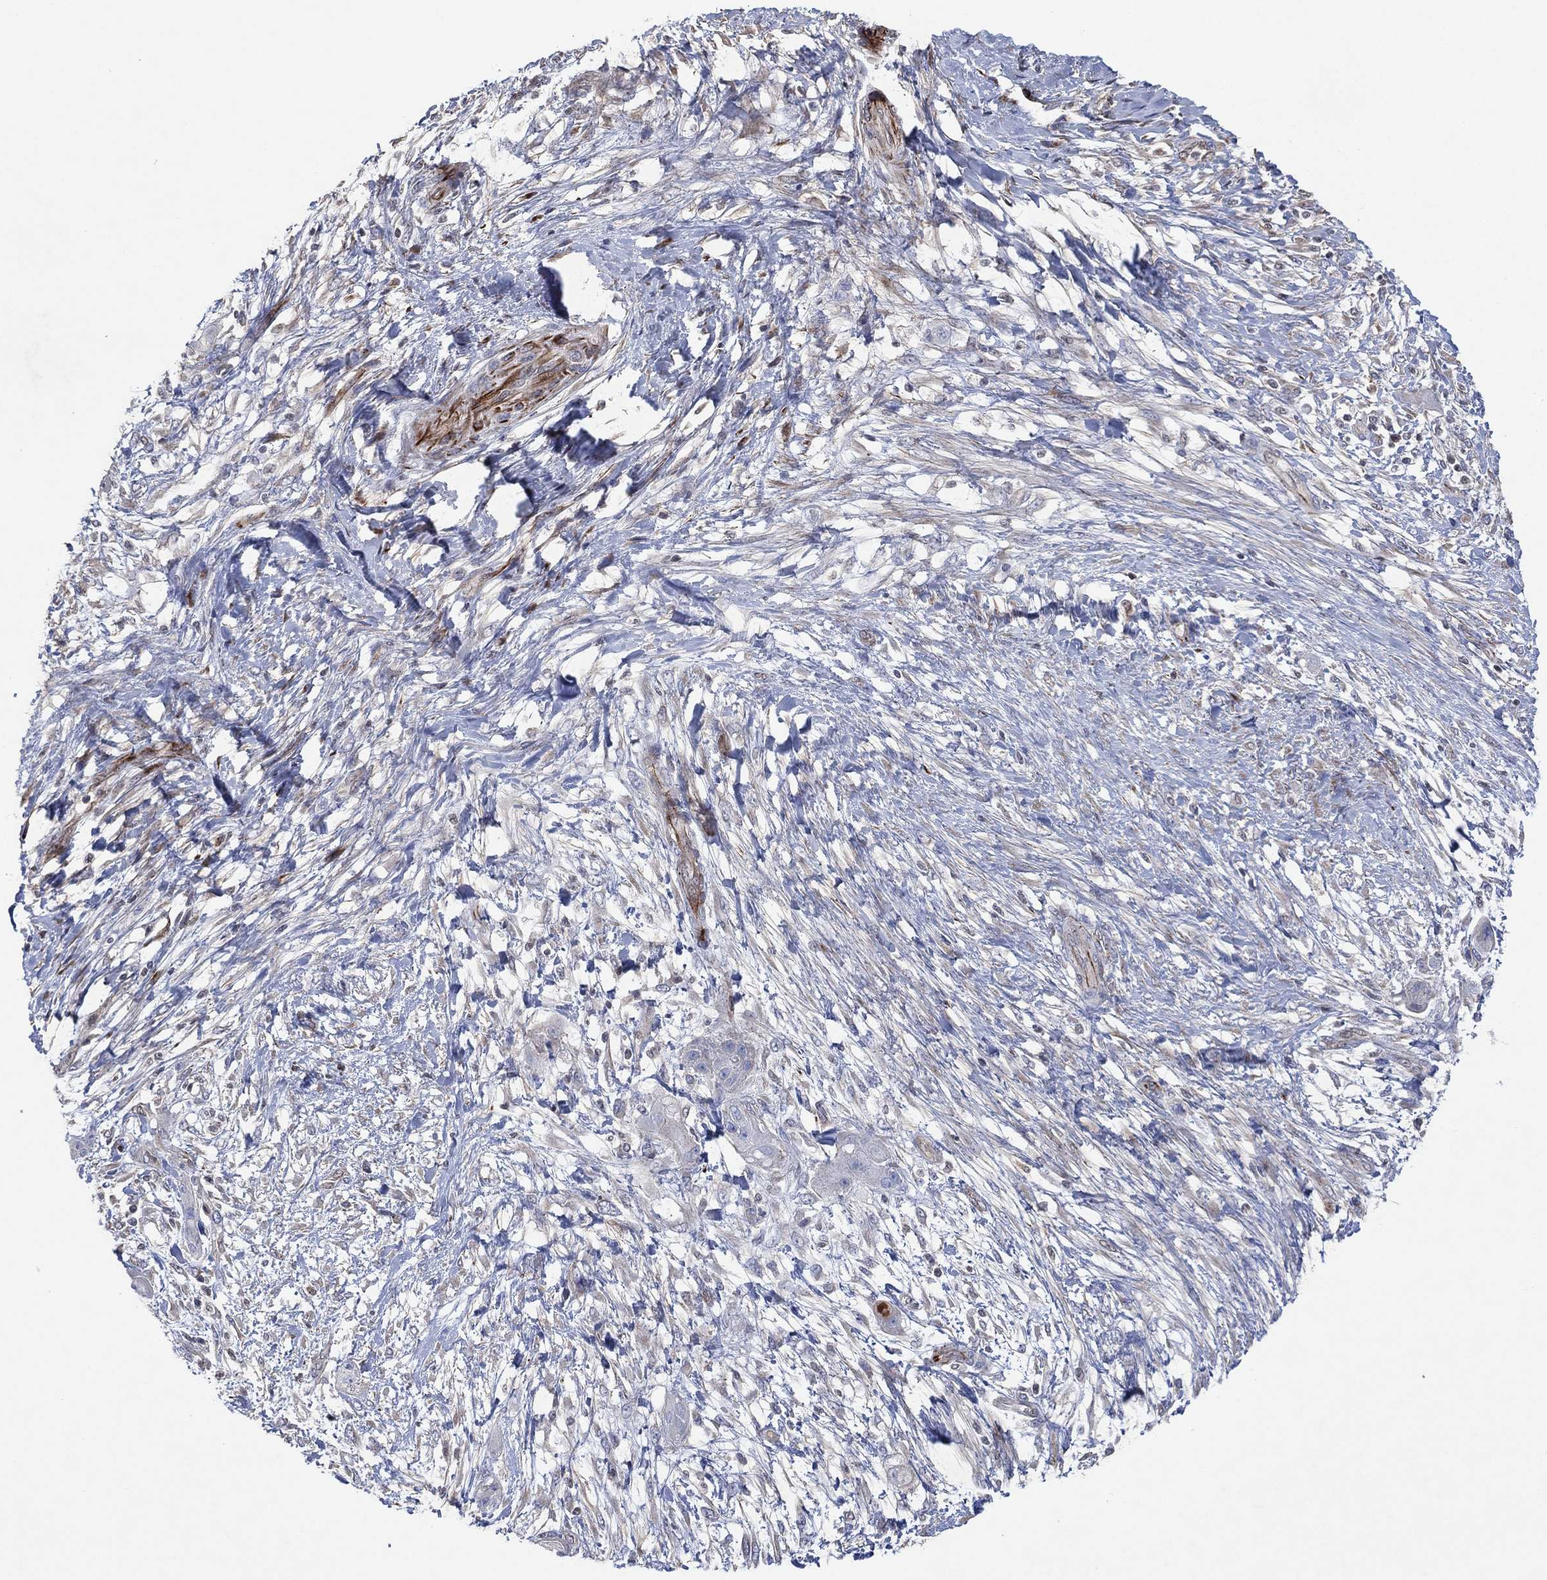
{"staining": {"intensity": "negative", "quantity": "none", "location": "none"}, "tissue": "skin cancer", "cell_type": "Tumor cells", "image_type": "cancer", "snomed": [{"axis": "morphology", "description": "Squamous cell carcinoma, NOS"}, {"axis": "topography", "description": "Skin"}], "caption": "IHC of human skin cancer (squamous cell carcinoma) exhibits no positivity in tumor cells. Brightfield microscopy of immunohistochemistry stained with DAB (3,3'-diaminobenzidine) (brown) and hematoxylin (blue), captured at high magnification.", "gene": "FLI1", "patient": {"sex": "male", "age": 62}}